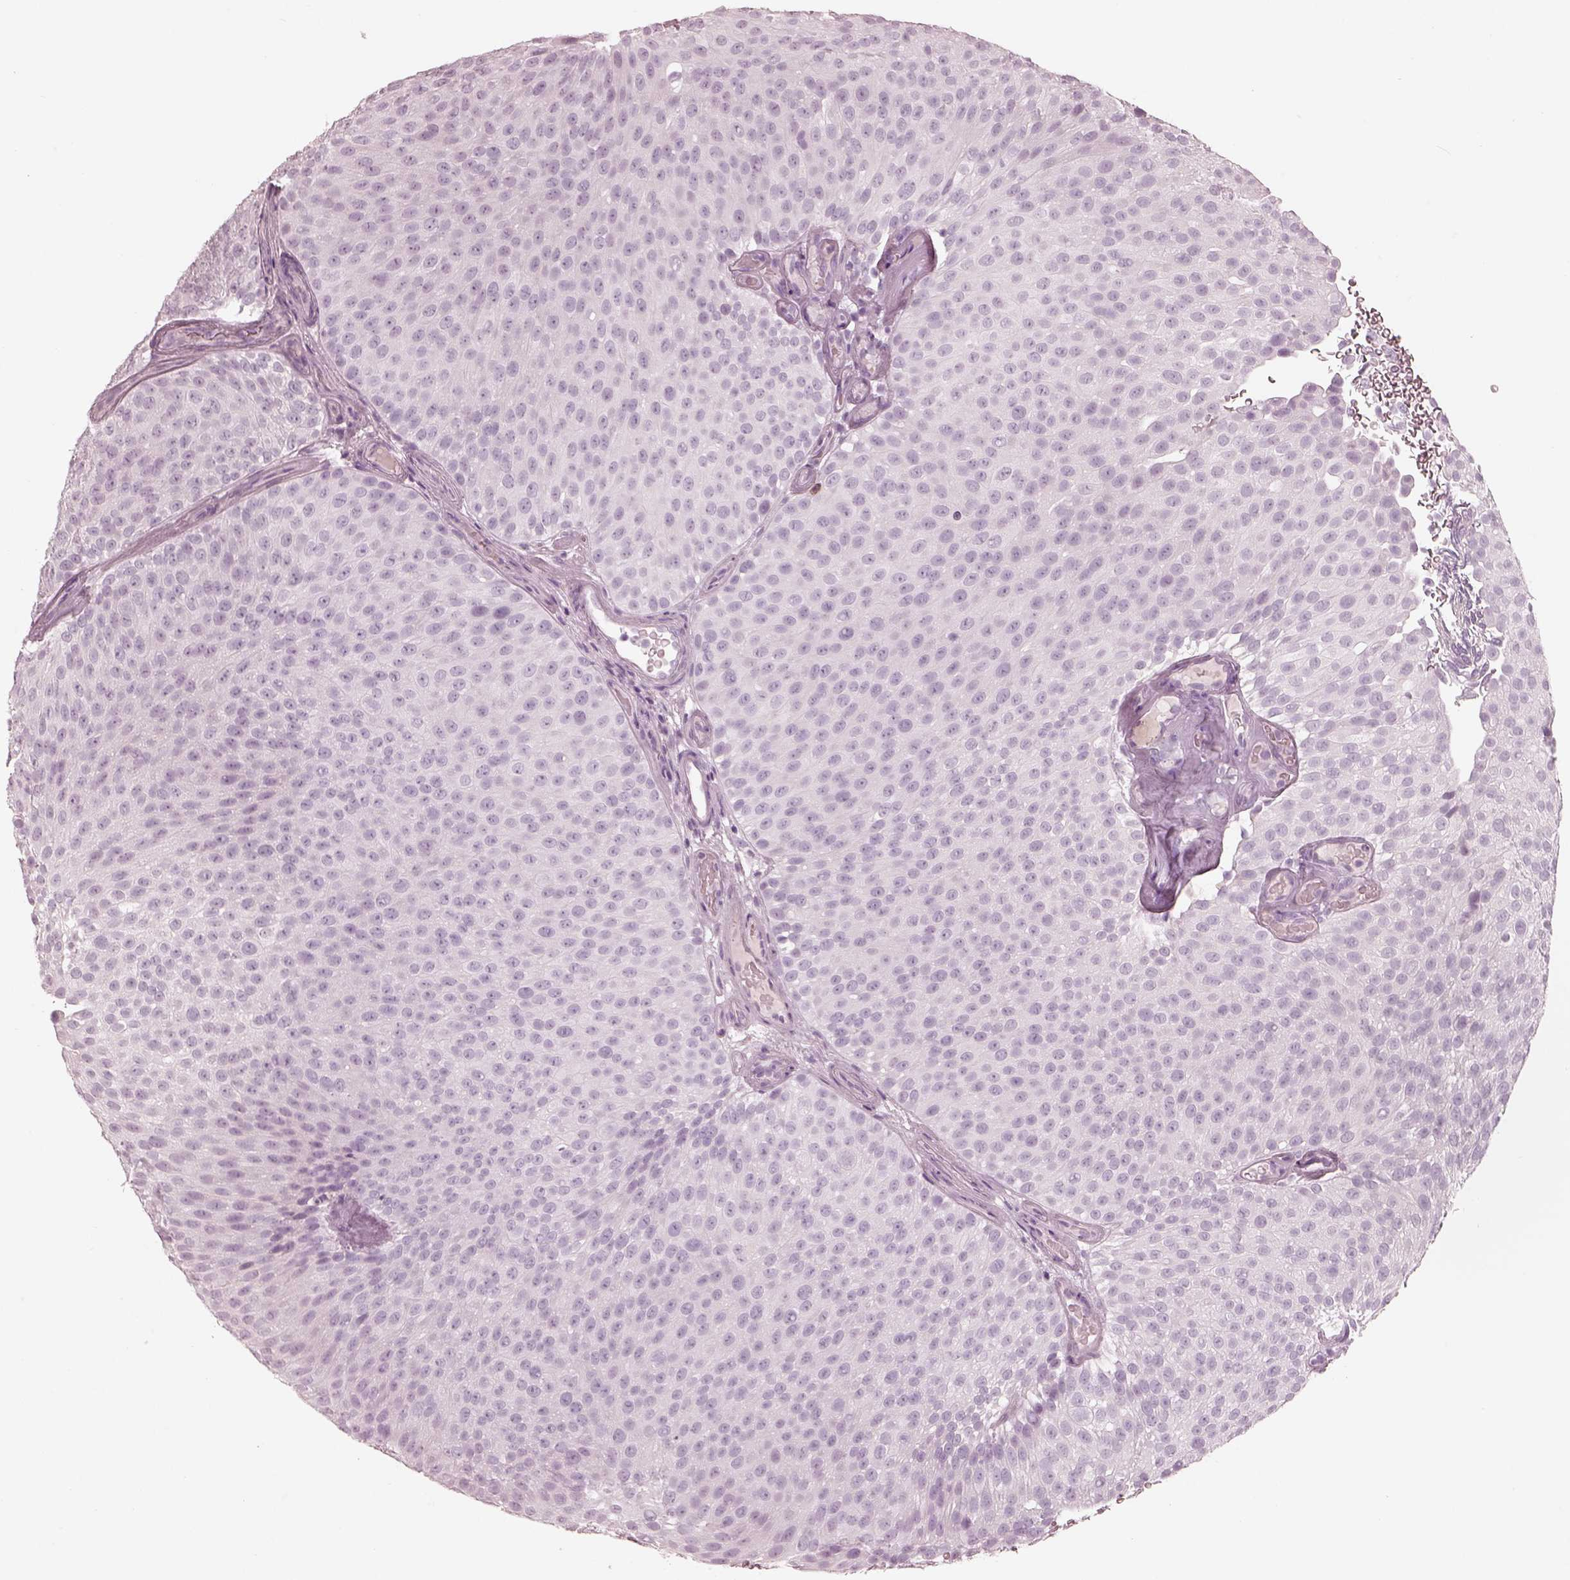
{"staining": {"intensity": "negative", "quantity": "none", "location": "none"}, "tissue": "urothelial cancer", "cell_type": "Tumor cells", "image_type": "cancer", "snomed": [{"axis": "morphology", "description": "Urothelial carcinoma, Low grade"}, {"axis": "topography", "description": "Urinary bladder"}], "caption": "Immunohistochemistry (IHC) image of neoplastic tissue: human urothelial cancer stained with DAB (3,3'-diaminobenzidine) shows no significant protein staining in tumor cells.", "gene": "RSPH9", "patient": {"sex": "male", "age": 78}}